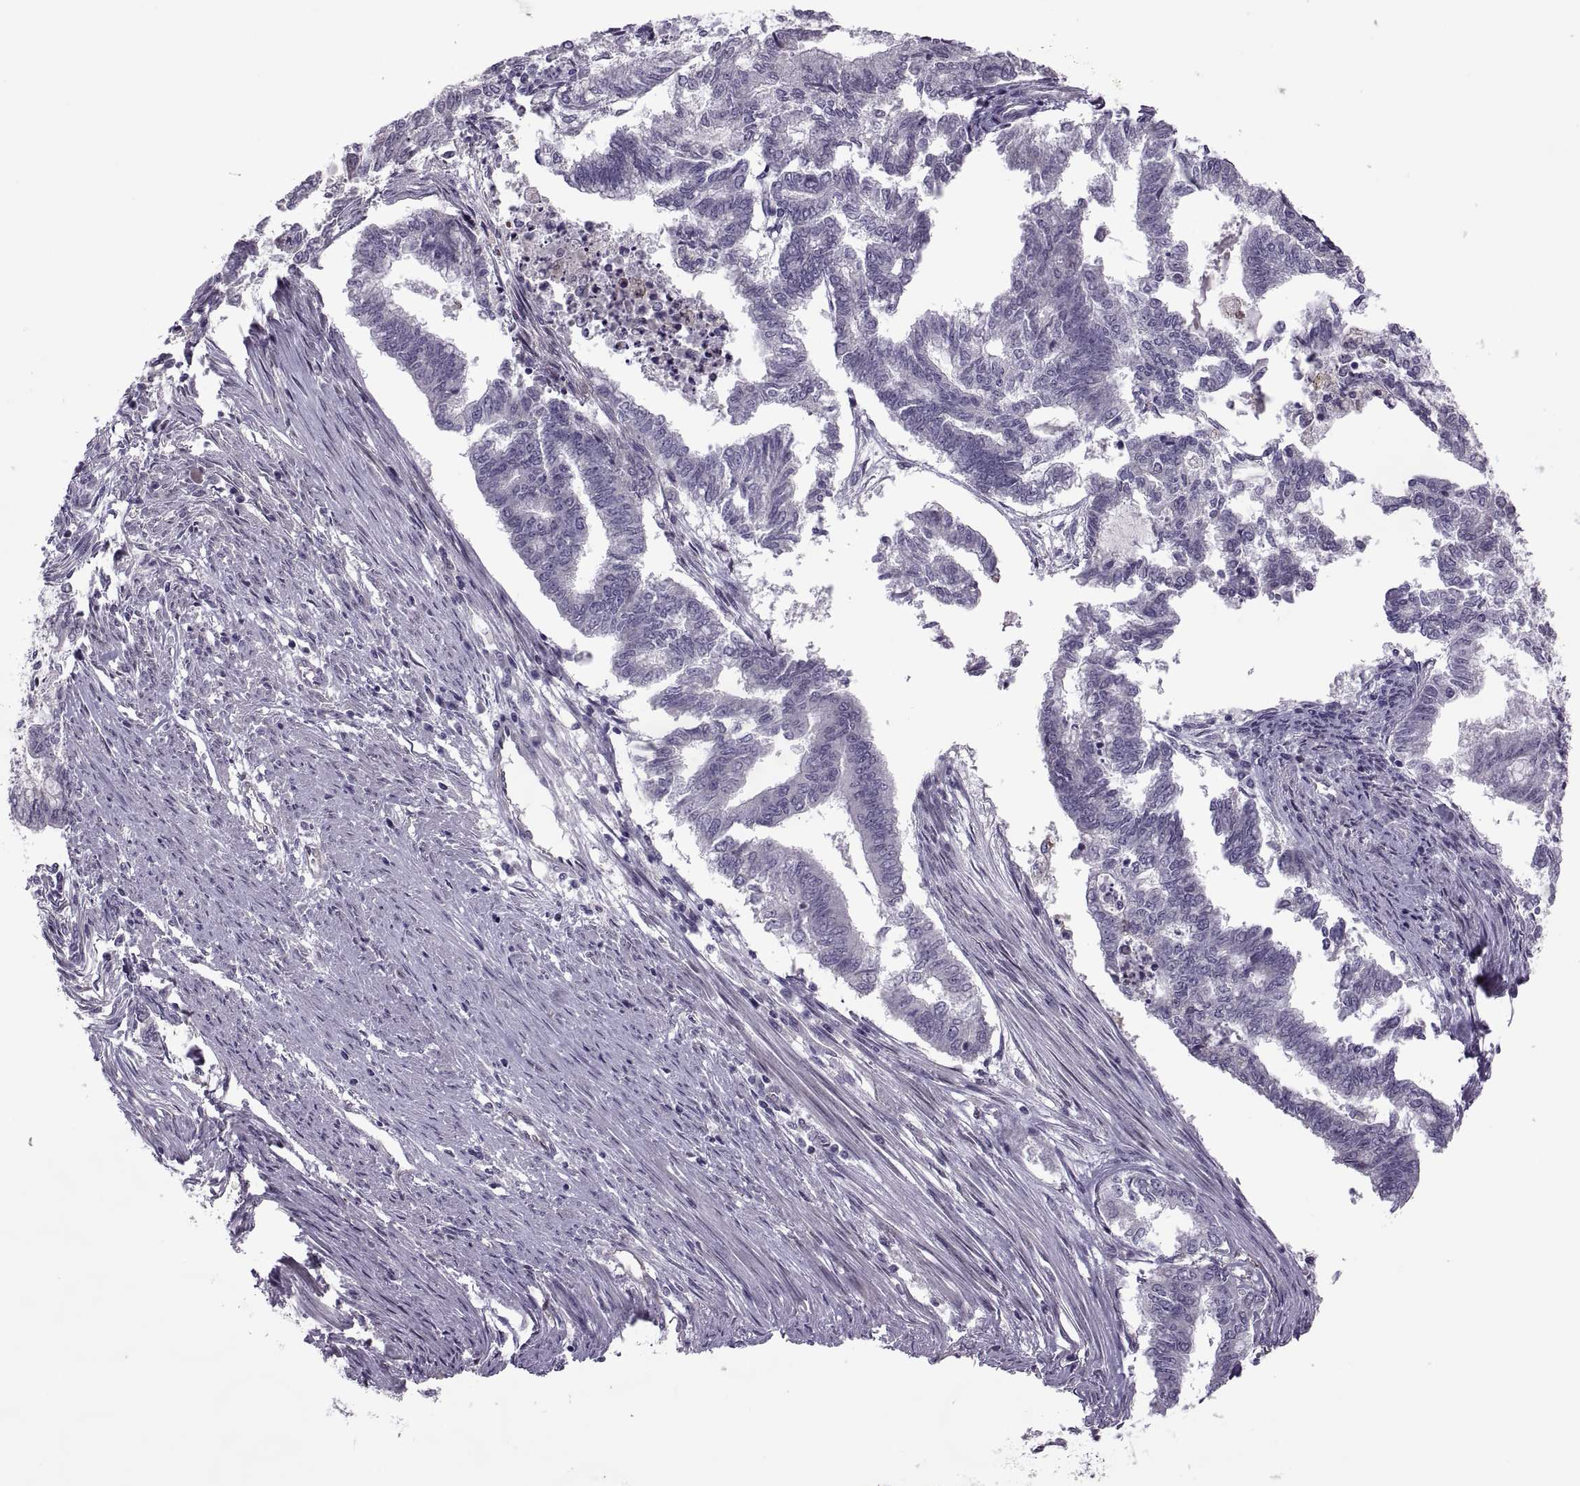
{"staining": {"intensity": "negative", "quantity": "none", "location": "none"}, "tissue": "endometrial cancer", "cell_type": "Tumor cells", "image_type": "cancer", "snomed": [{"axis": "morphology", "description": "Adenocarcinoma, NOS"}, {"axis": "topography", "description": "Endometrium"}], "caption": "Tumor cells show no significant protein staining in adenocarcinoma (endometrial).", "gene": "ODF3", "patient": {"sex": "female", "age": 79}}